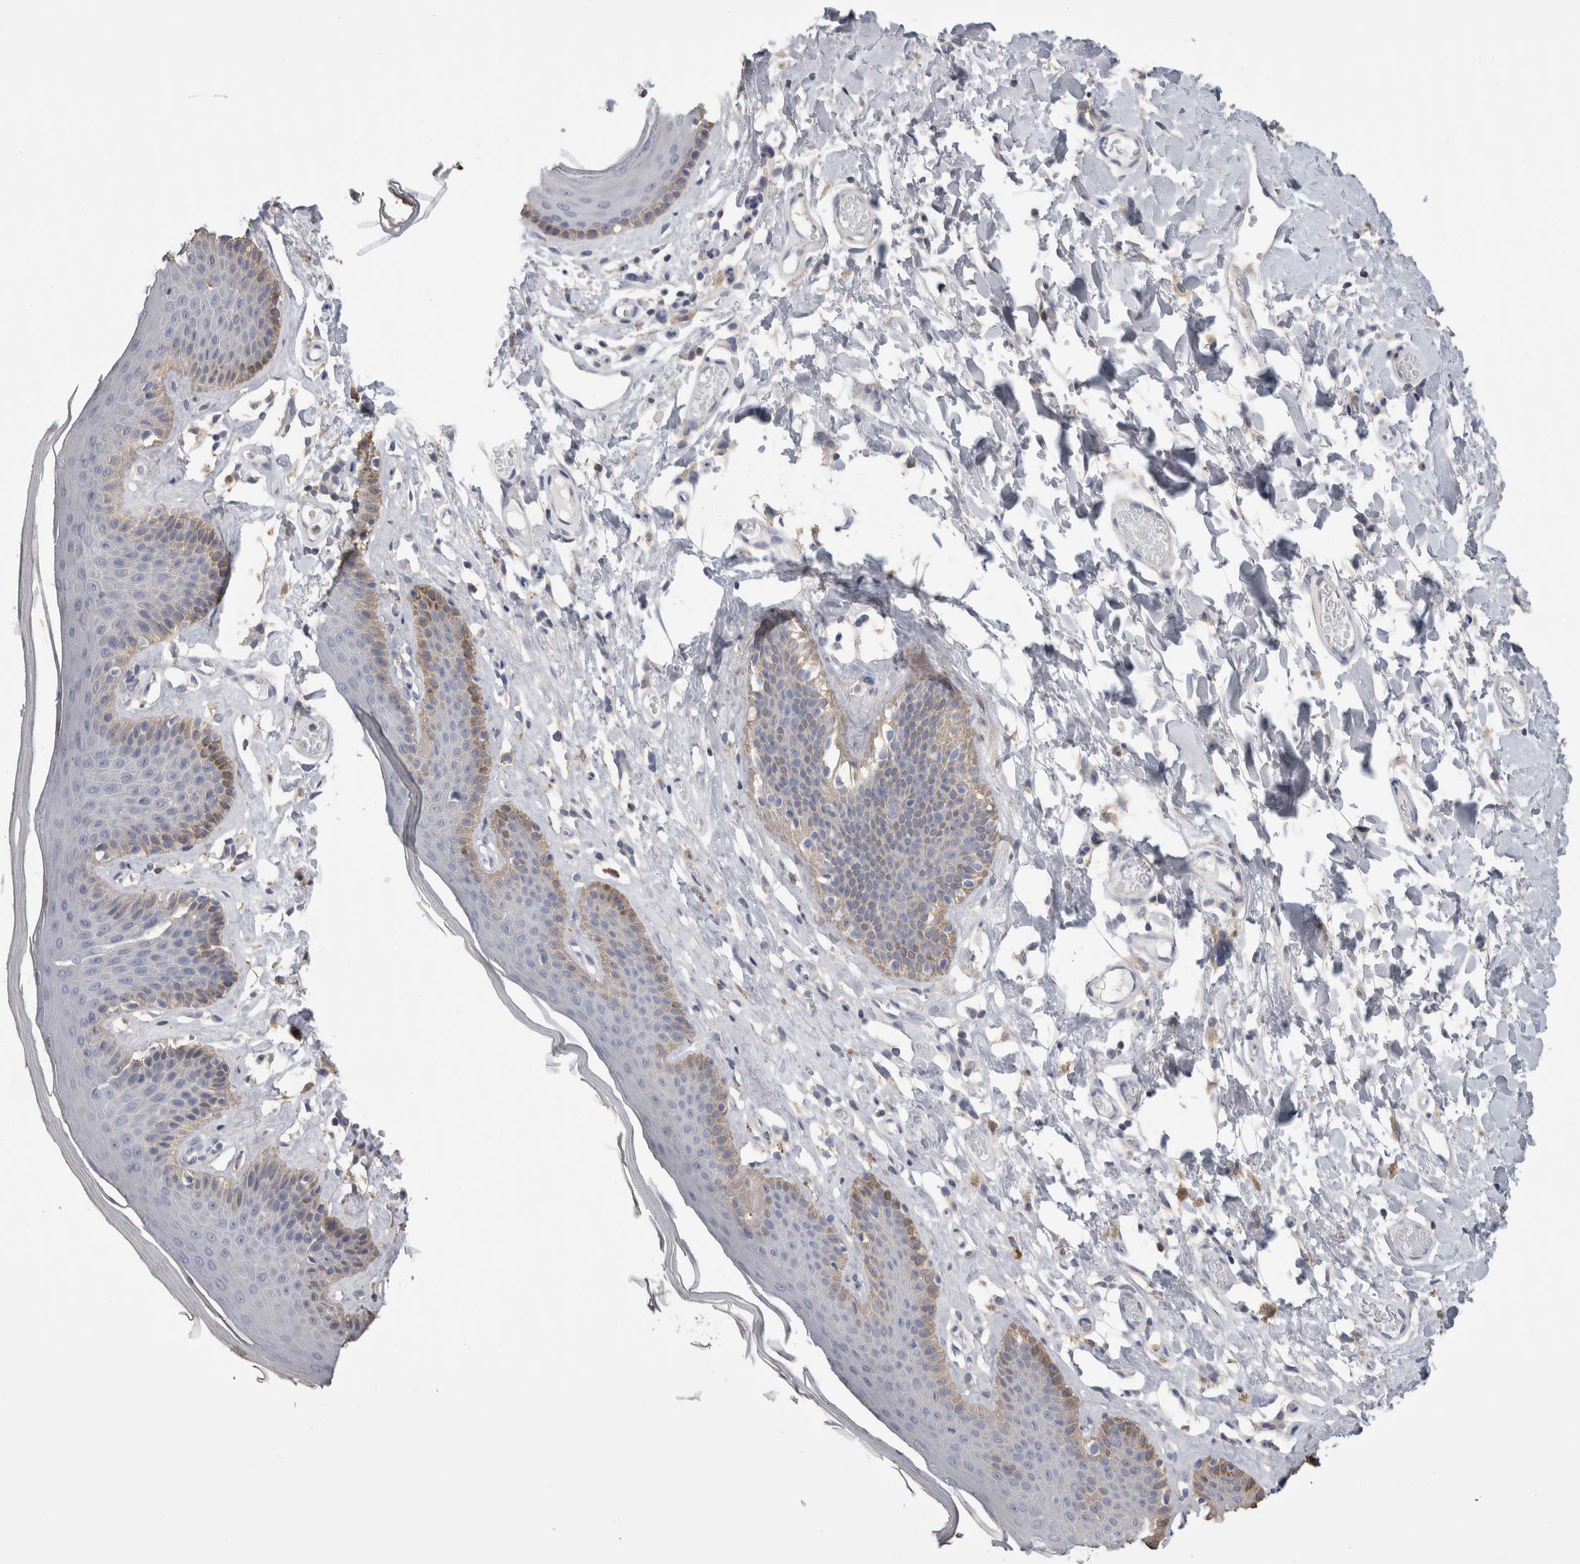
{"staining": {"intensity": "moderate", "quantity": "<25%", "location": "cytoplasmic/membranous"}, "tissue": "skin", "cell_type": "Epidermal cells", "image_type": "normal", "snomed": [{"axis": "morphology", "description": "Normal tissue, NOS"}, {"axis": "topography", "description": "Vulva"}], "caption": "A micrograph showing moderate cytoplasmic/membranous staining in about <25% of epidermal cells in unremarkable skin, as visualized by brown immunohistochemical staining.", "gene": "SCRN1", "patient": {"sex": "female", "age": 73}}